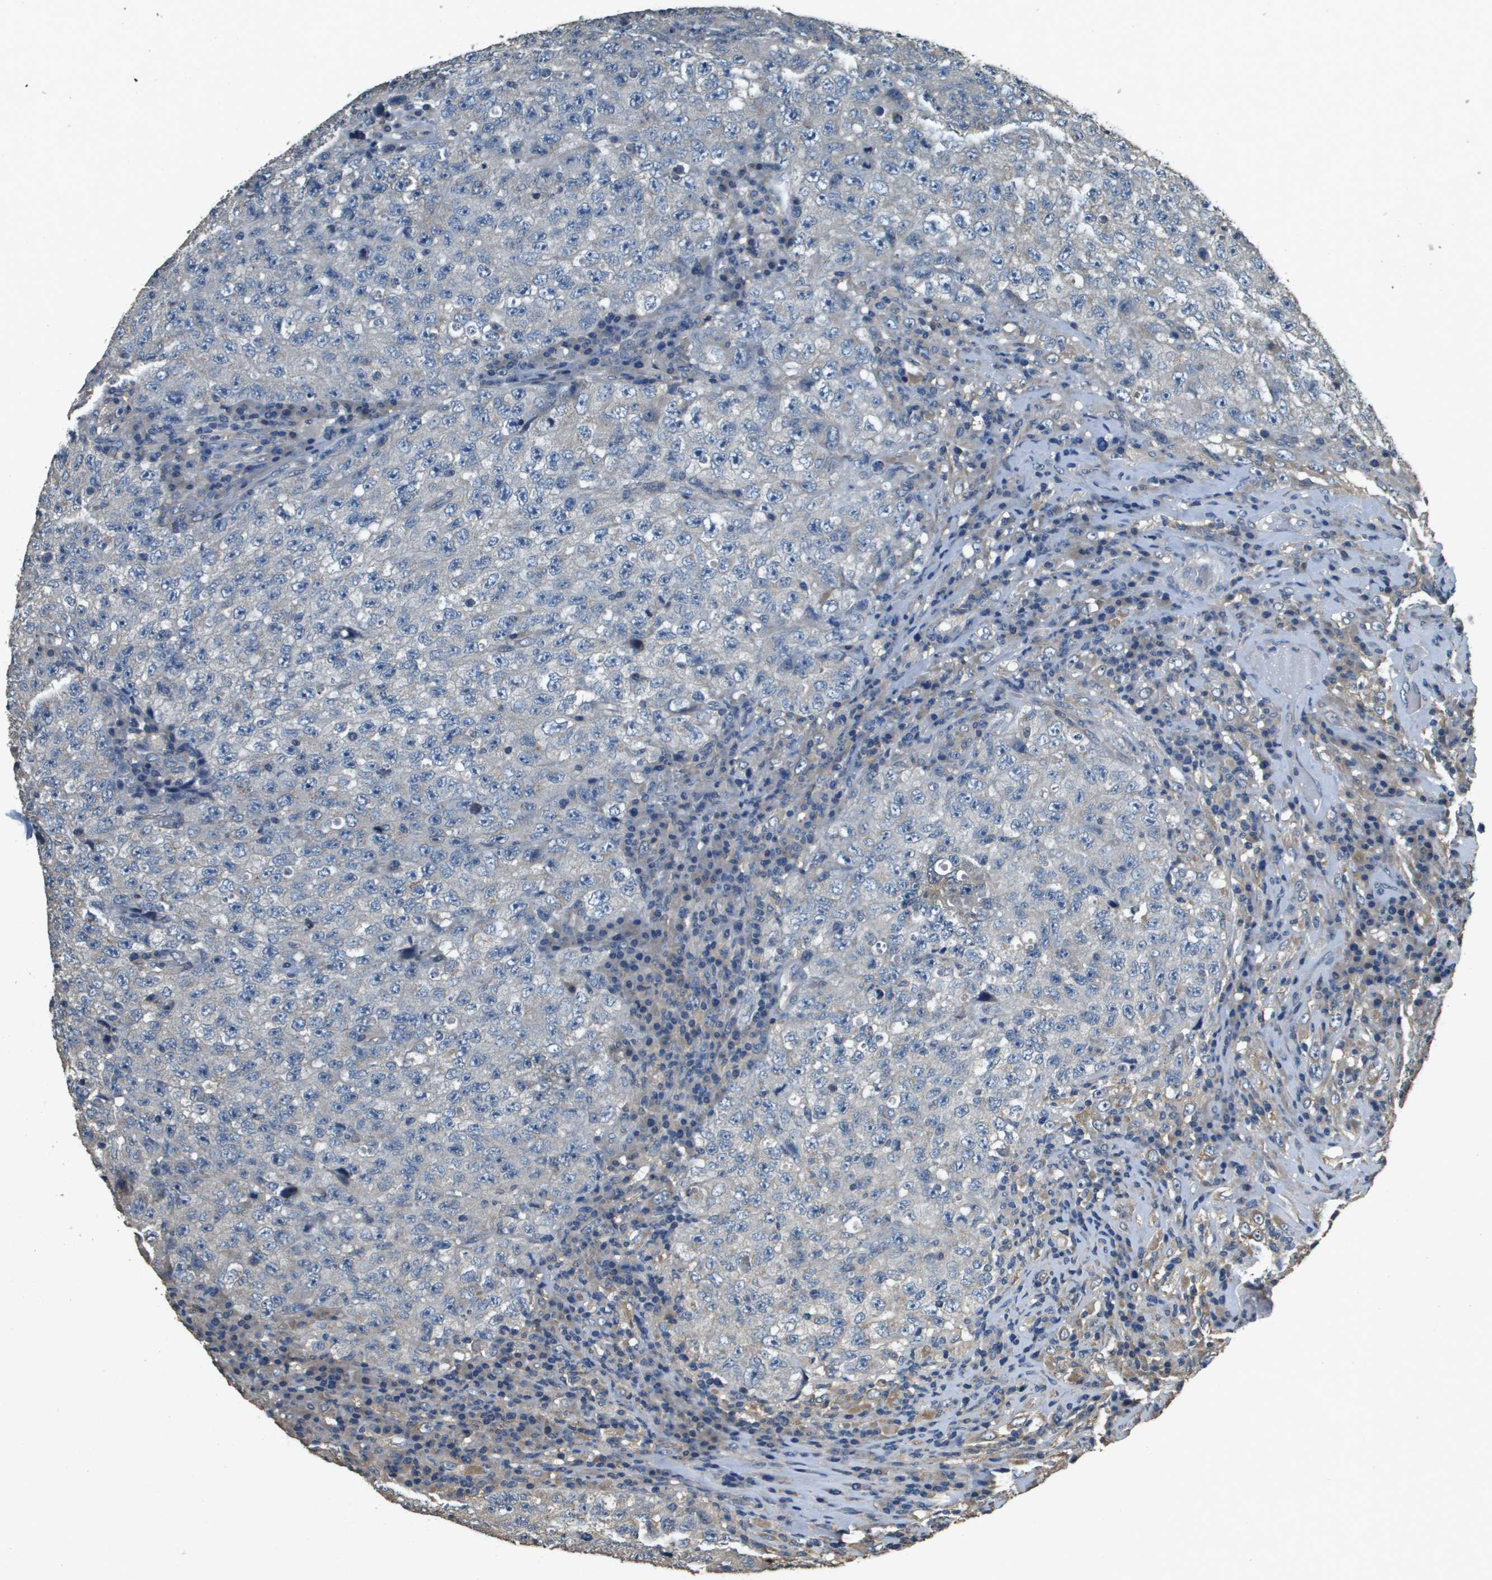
{"staining": {"intensity": "negative", "quantity": "none", "location": "none"}, "tissue": "testis cancer", "cell_type": "Tumor cells", "image_type": "cancer", "snomed": [{"axis": "morphology", "description": "Necrosis, NOS"}, {"axis": "morphology", "description": "Carcinoma, Embryonal, NOS"}, {"axis": "topography", "description": "Testis"}], "caption": "This histopathology image is of testis cancer stained with IHC to label a protein in brown with the nuclei are counter-stained blue. There is no expression in tumor cells.", "gene": "RAB6B", "patient": {"sex": "male", "age": 19}}